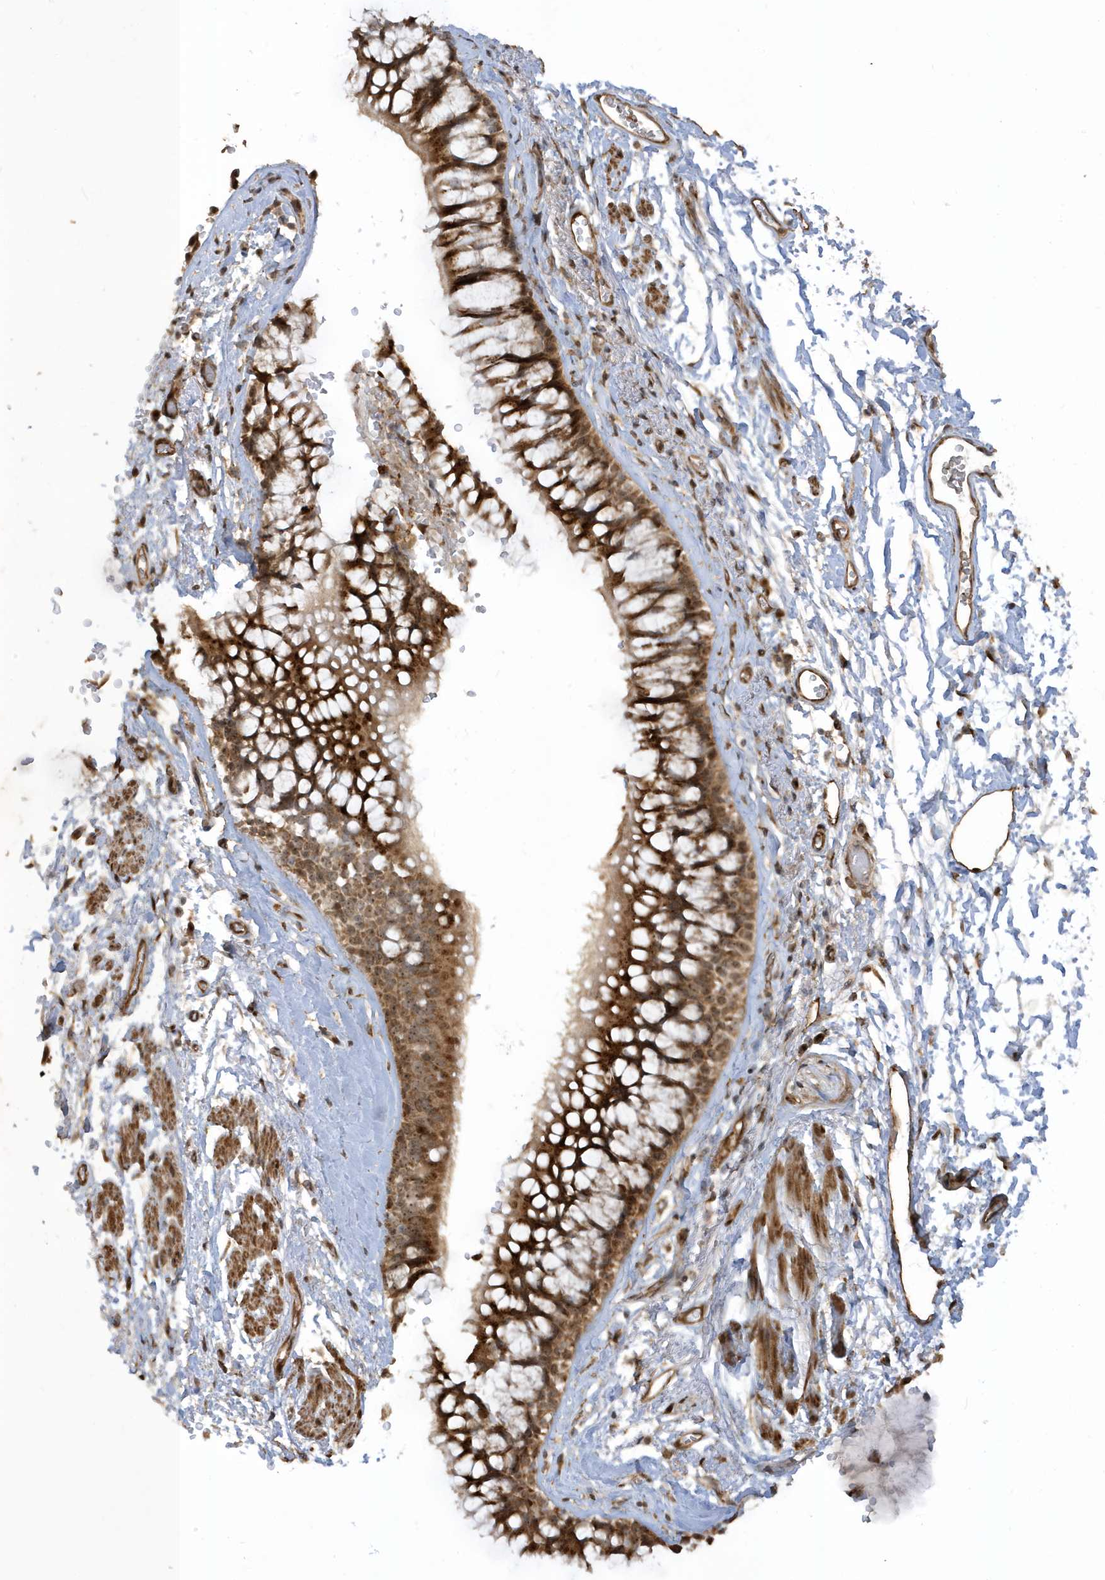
{"staining": {"intensity": "strong", "quantity": ">75%", "location": "cytoplasmic/membranous,nuclear"}, "tissue": "bronchus", "cell_type": "Respiratory epithelial cells", "image_type": "normal", "snomed": [{"axis": "morphology", "description": "Normal tissue, NOS"}, {"axis": "morphology", "description": "Inflammation, NOS"}, {"axis": "topography", "description": "Cartilage tissue"}, {"axis": "topography", "description": "Bronchus"}, {"axis": "topography", "description": "Lung"}], "caption": "Unremarkable bronchus exhibits strong cytoplasmic/membranous,nuclear expression in approximately >75% of respiratory epithelial cells, visualized by immunohistochemistry.", "gene": "ECM2", "patient": {"sex": "female", "age": 64}}